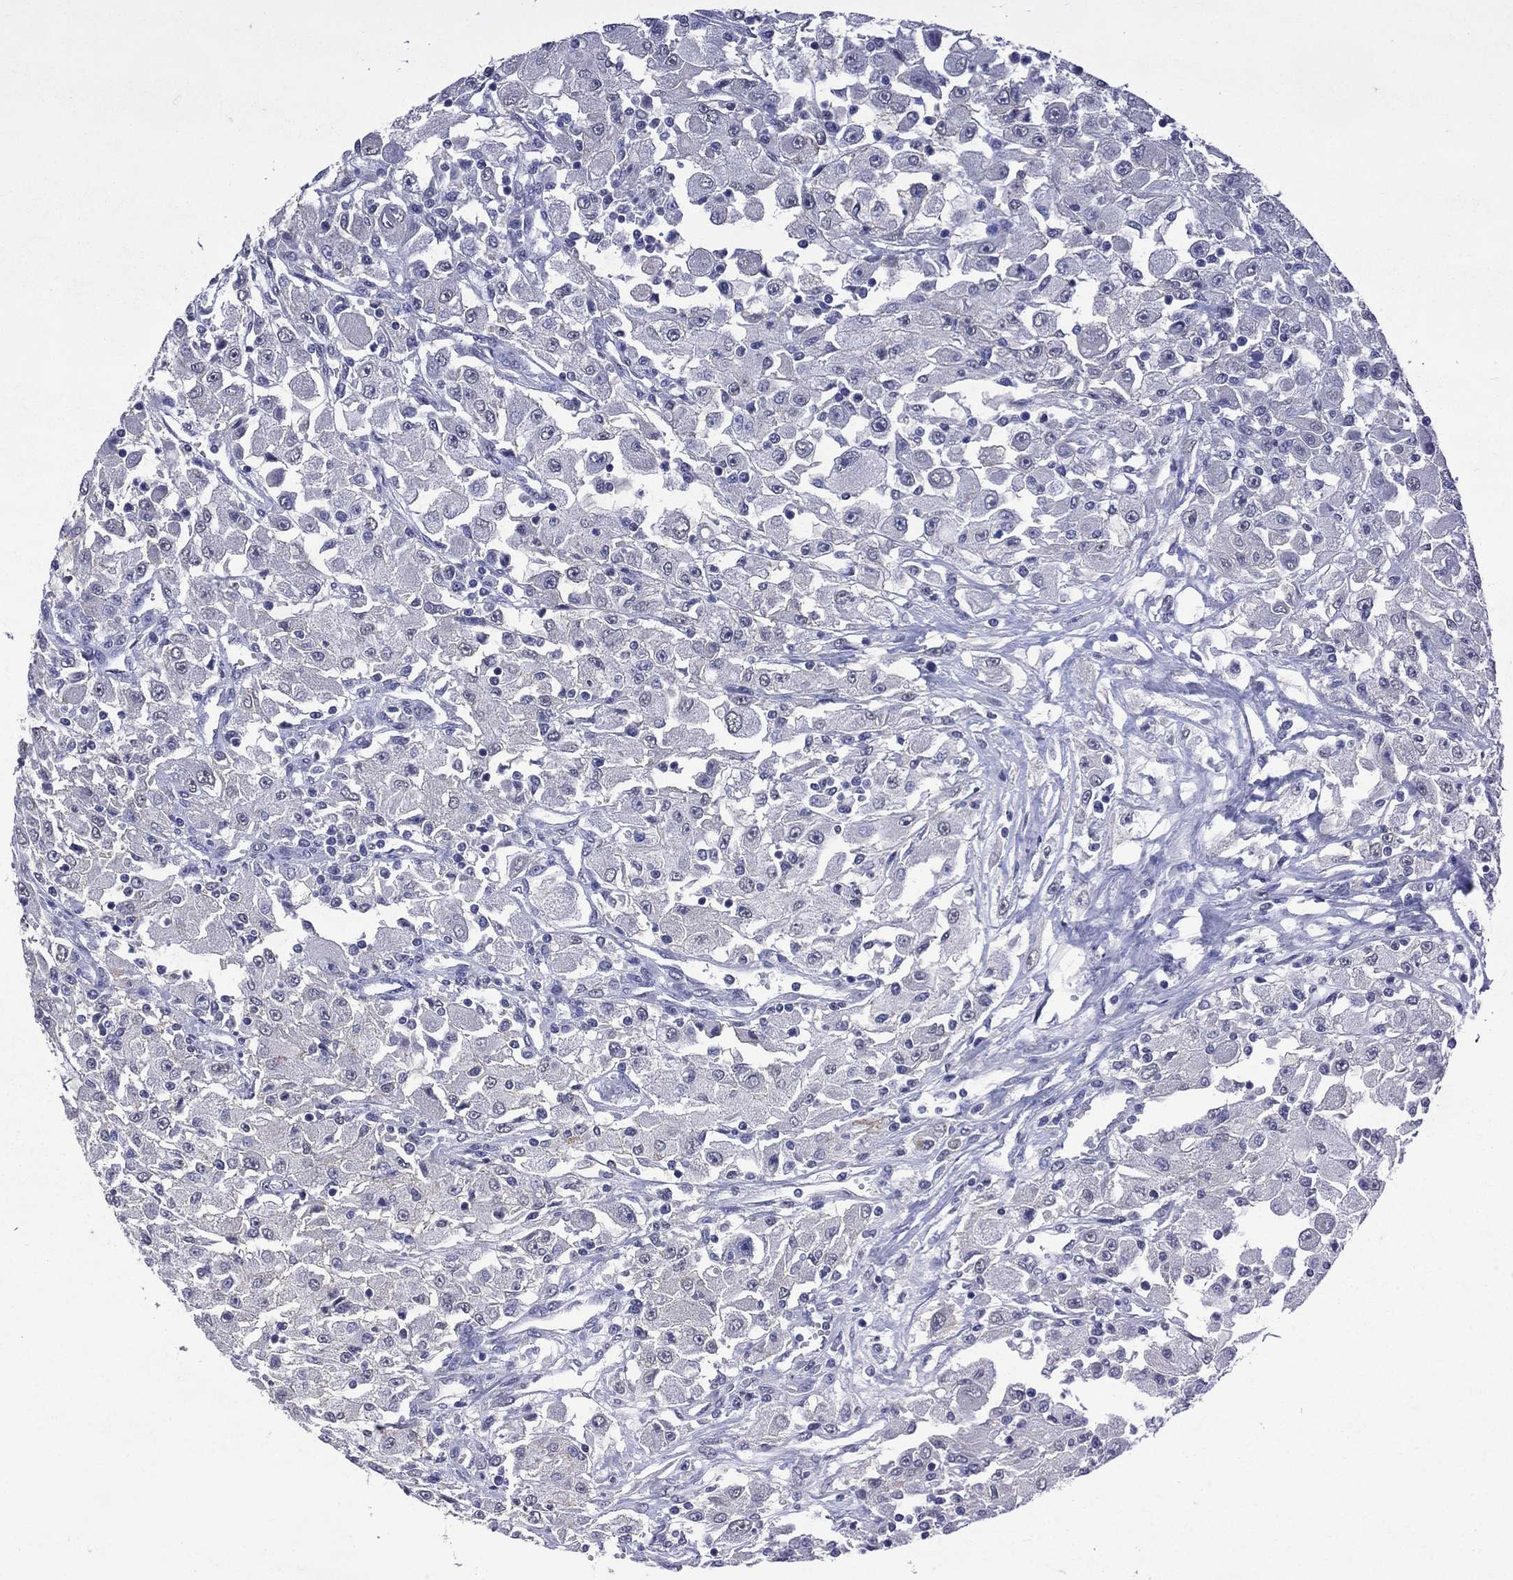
{"staining": {"intensity": "negative", "quantity": "none", "location": "none"}, "tissue": "renal cancer", "cell_type": "Tumor cells", "image_type": "cancer", "snomed": [{"axis": "morphology", "description": "Adenocarcinoma, NOS"}, {"axis": "topography", "description": "Kidney"}], "caption": "The immunohistochemistry (IHC) photomicrograph has no significant positivity in tumor cells of adenocarcinoma (renal) tissue.", "gene": "ASB10", "patient": {"sex": "female", "age": 67}}